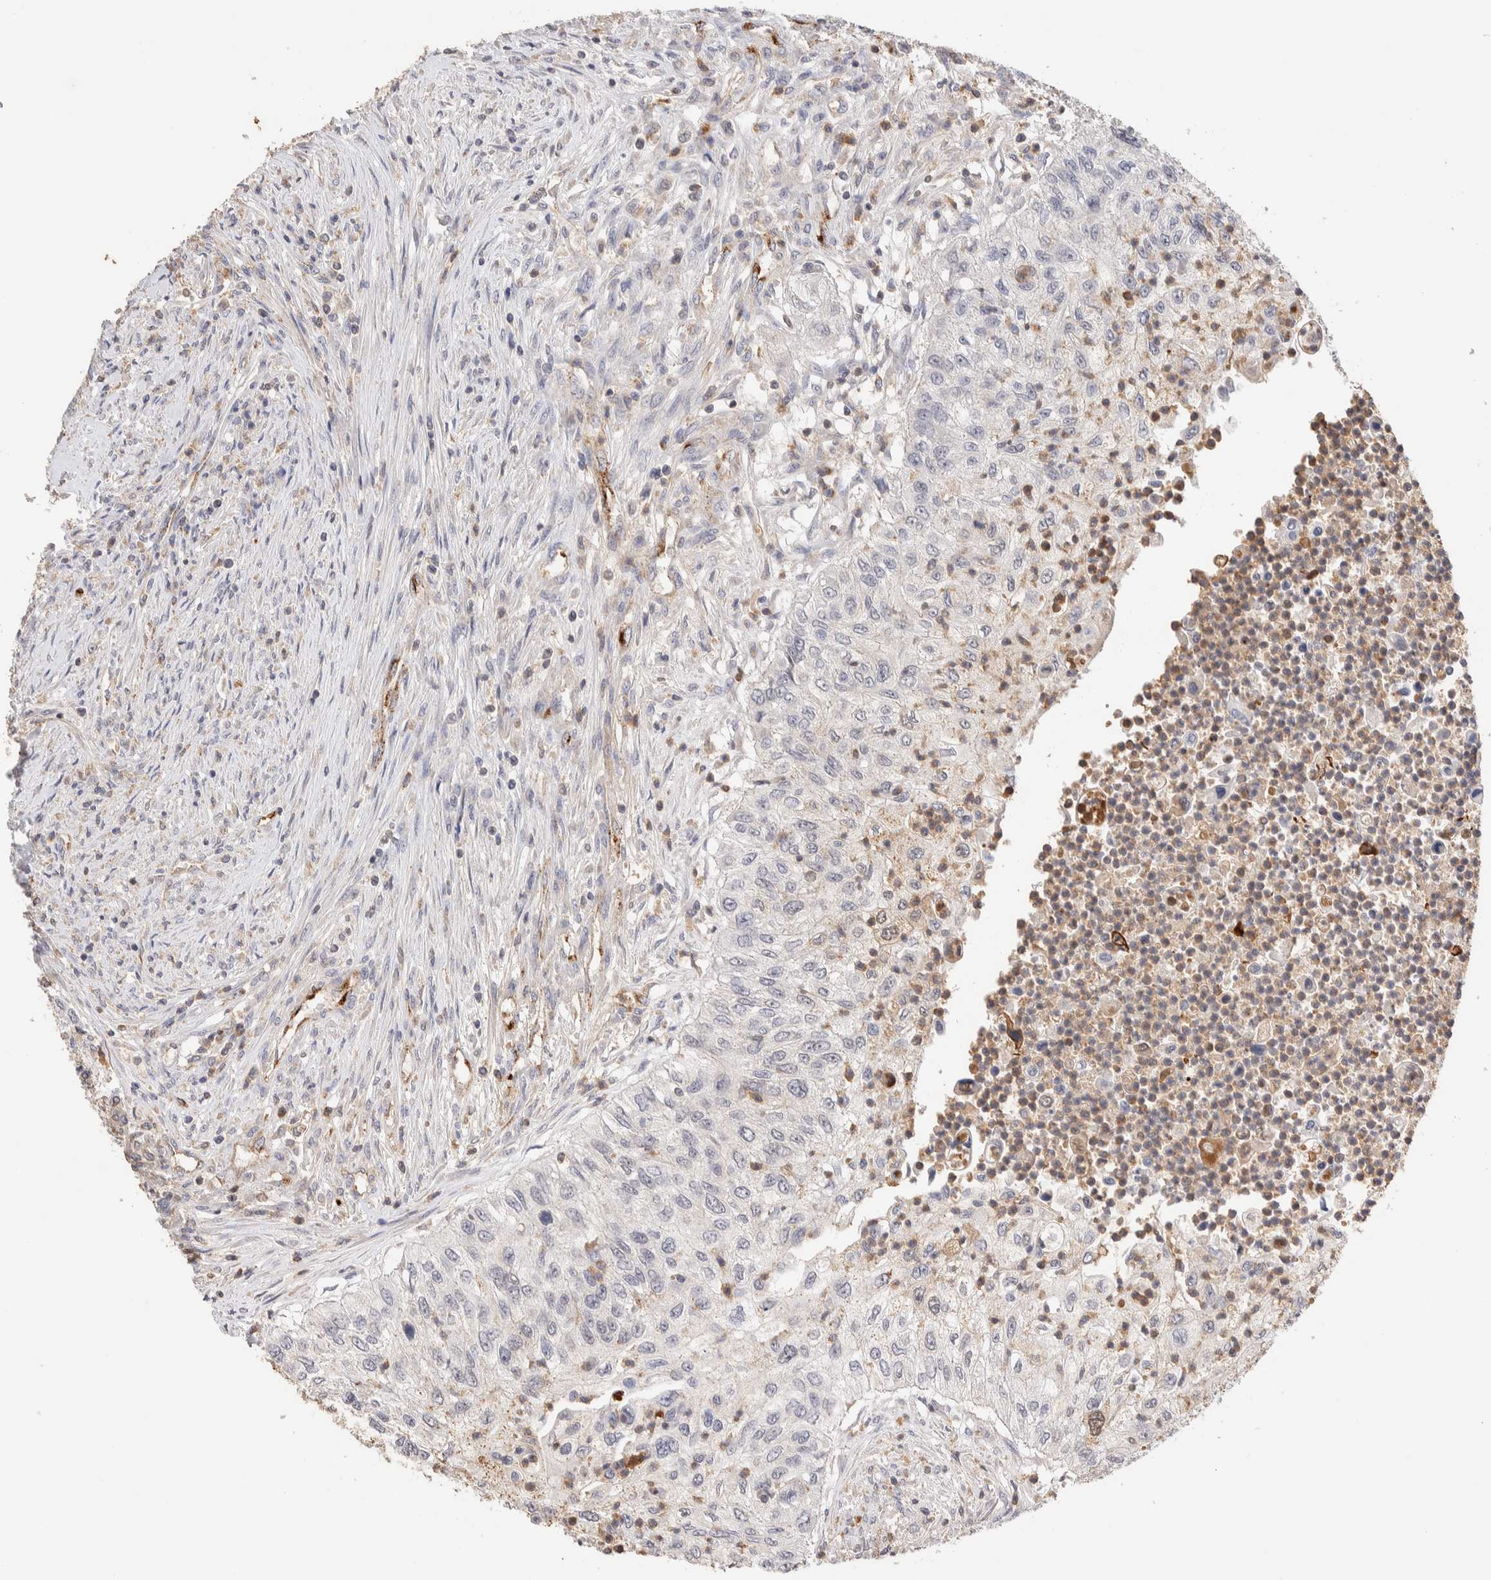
{"staining": {"intensity": "negative", "quantity": "none", "location": "none"}, "tissue": "urothelial cancer", "cell_type": "Tumor cells", "image_type": "cancer", "snomed": [{"axis": "morphology", "description": "Urothelial carcinoma, High grade"}, {"axis": "topography", "description": "Urinary bladder"}], "caption": "Tumor cells show no significant positivity in urothelial carcinoma (high-grade).", "gene": "NSMAF", "patient": {"sex": "female", "age": 60}}